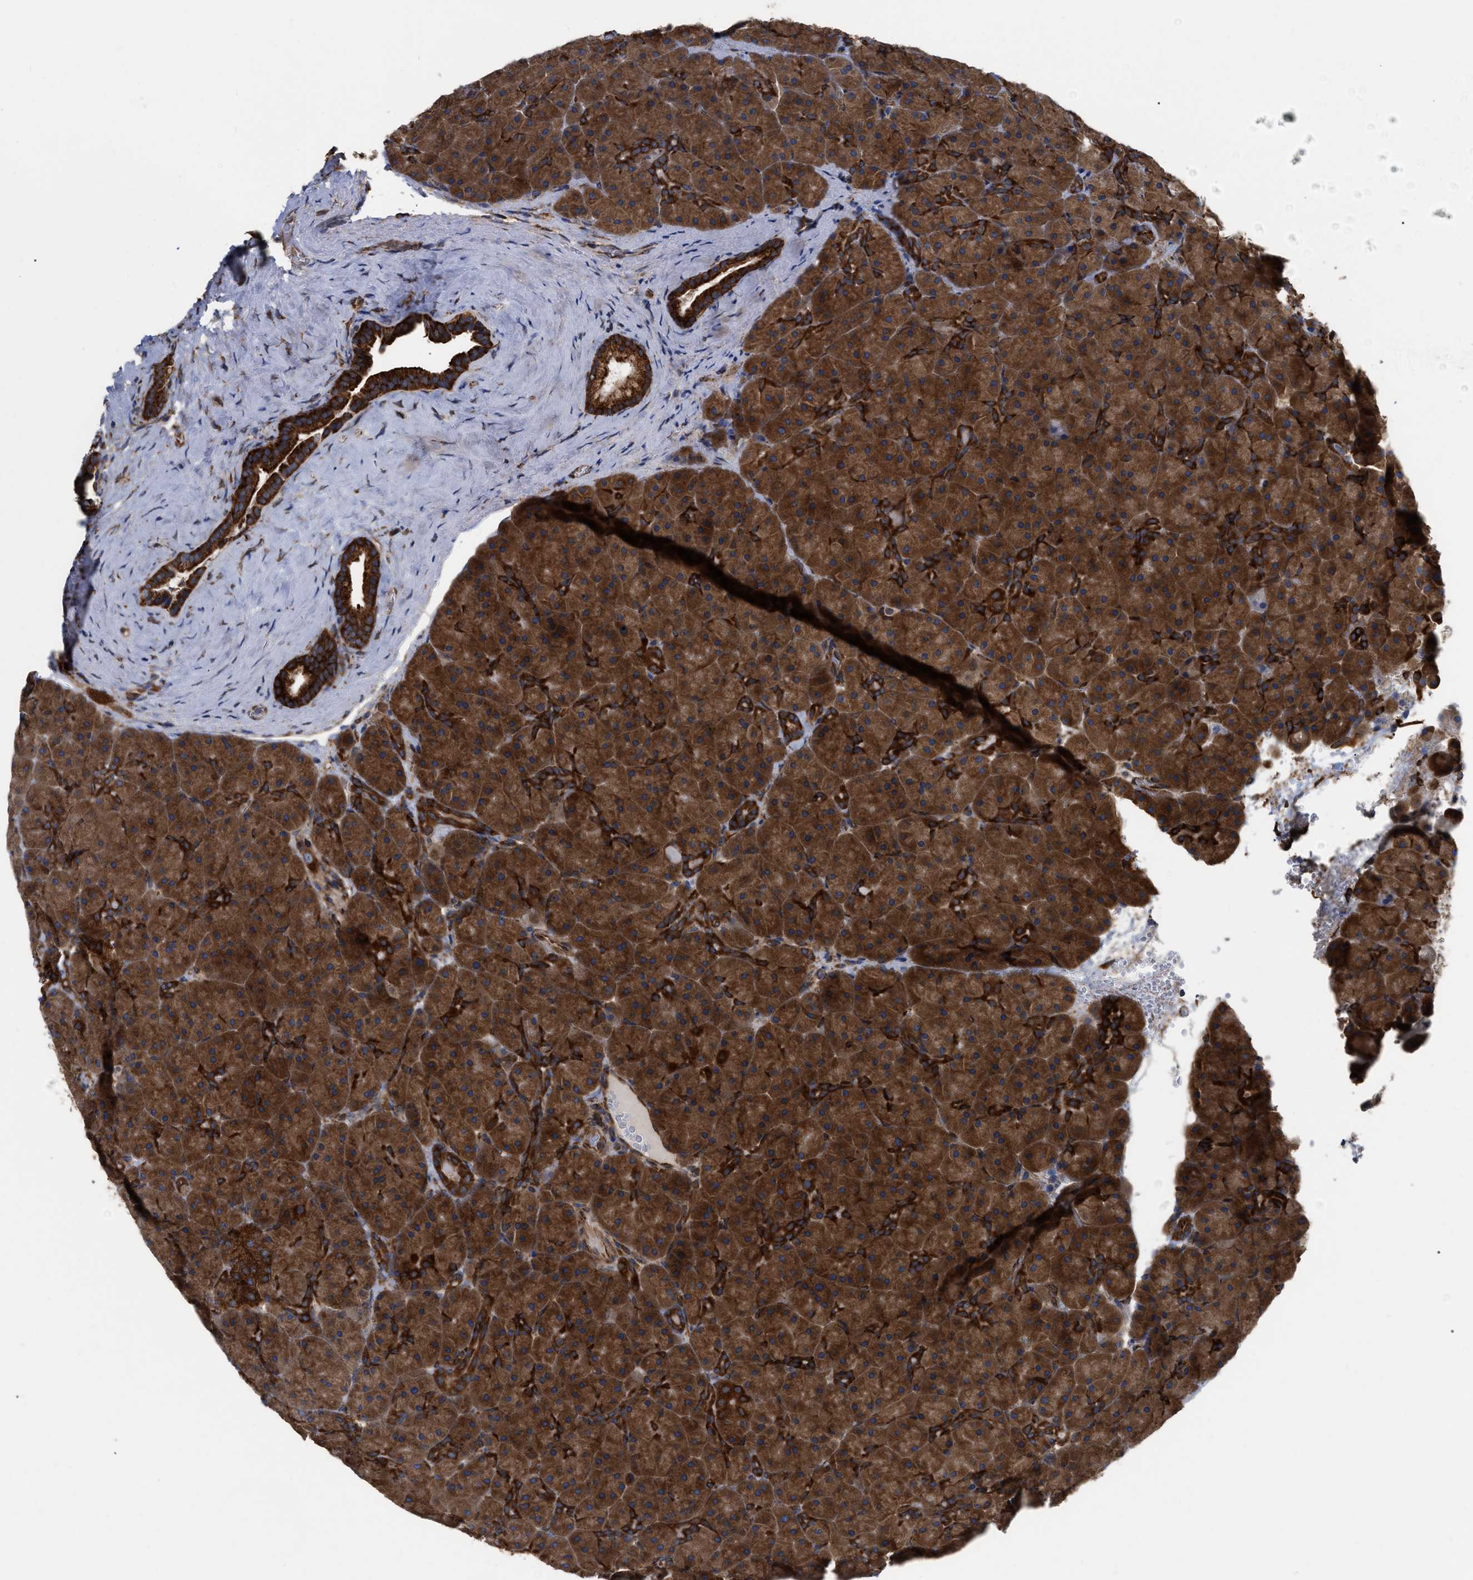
{"staining": {"intensity": "strong", "quantity": ">75%", "location": "cytoplasmic/membranous"}, "tissue": "pancreas", "cell_type": "Exocrine glandular cells", "image_type": "normal", "snomed": [{"axis": "morphology", "description": "Normal tissue, NOS"}, {"axis": "topography", "description": "Pancreas"}], "caption": "The image exhibits staining of unremarkable pancreas, revealing strong cytoplasmic/membranous protein expression (brown color) within exocrine glandular cells. The staining was performed using DAB (3,3'-diaminobenzidine), with brown indicating positive protein expression. Nuclei are stained blue with hematoxylin.", "gene": "FAM120A", "patient": {"sex": "male", "age": 66}}